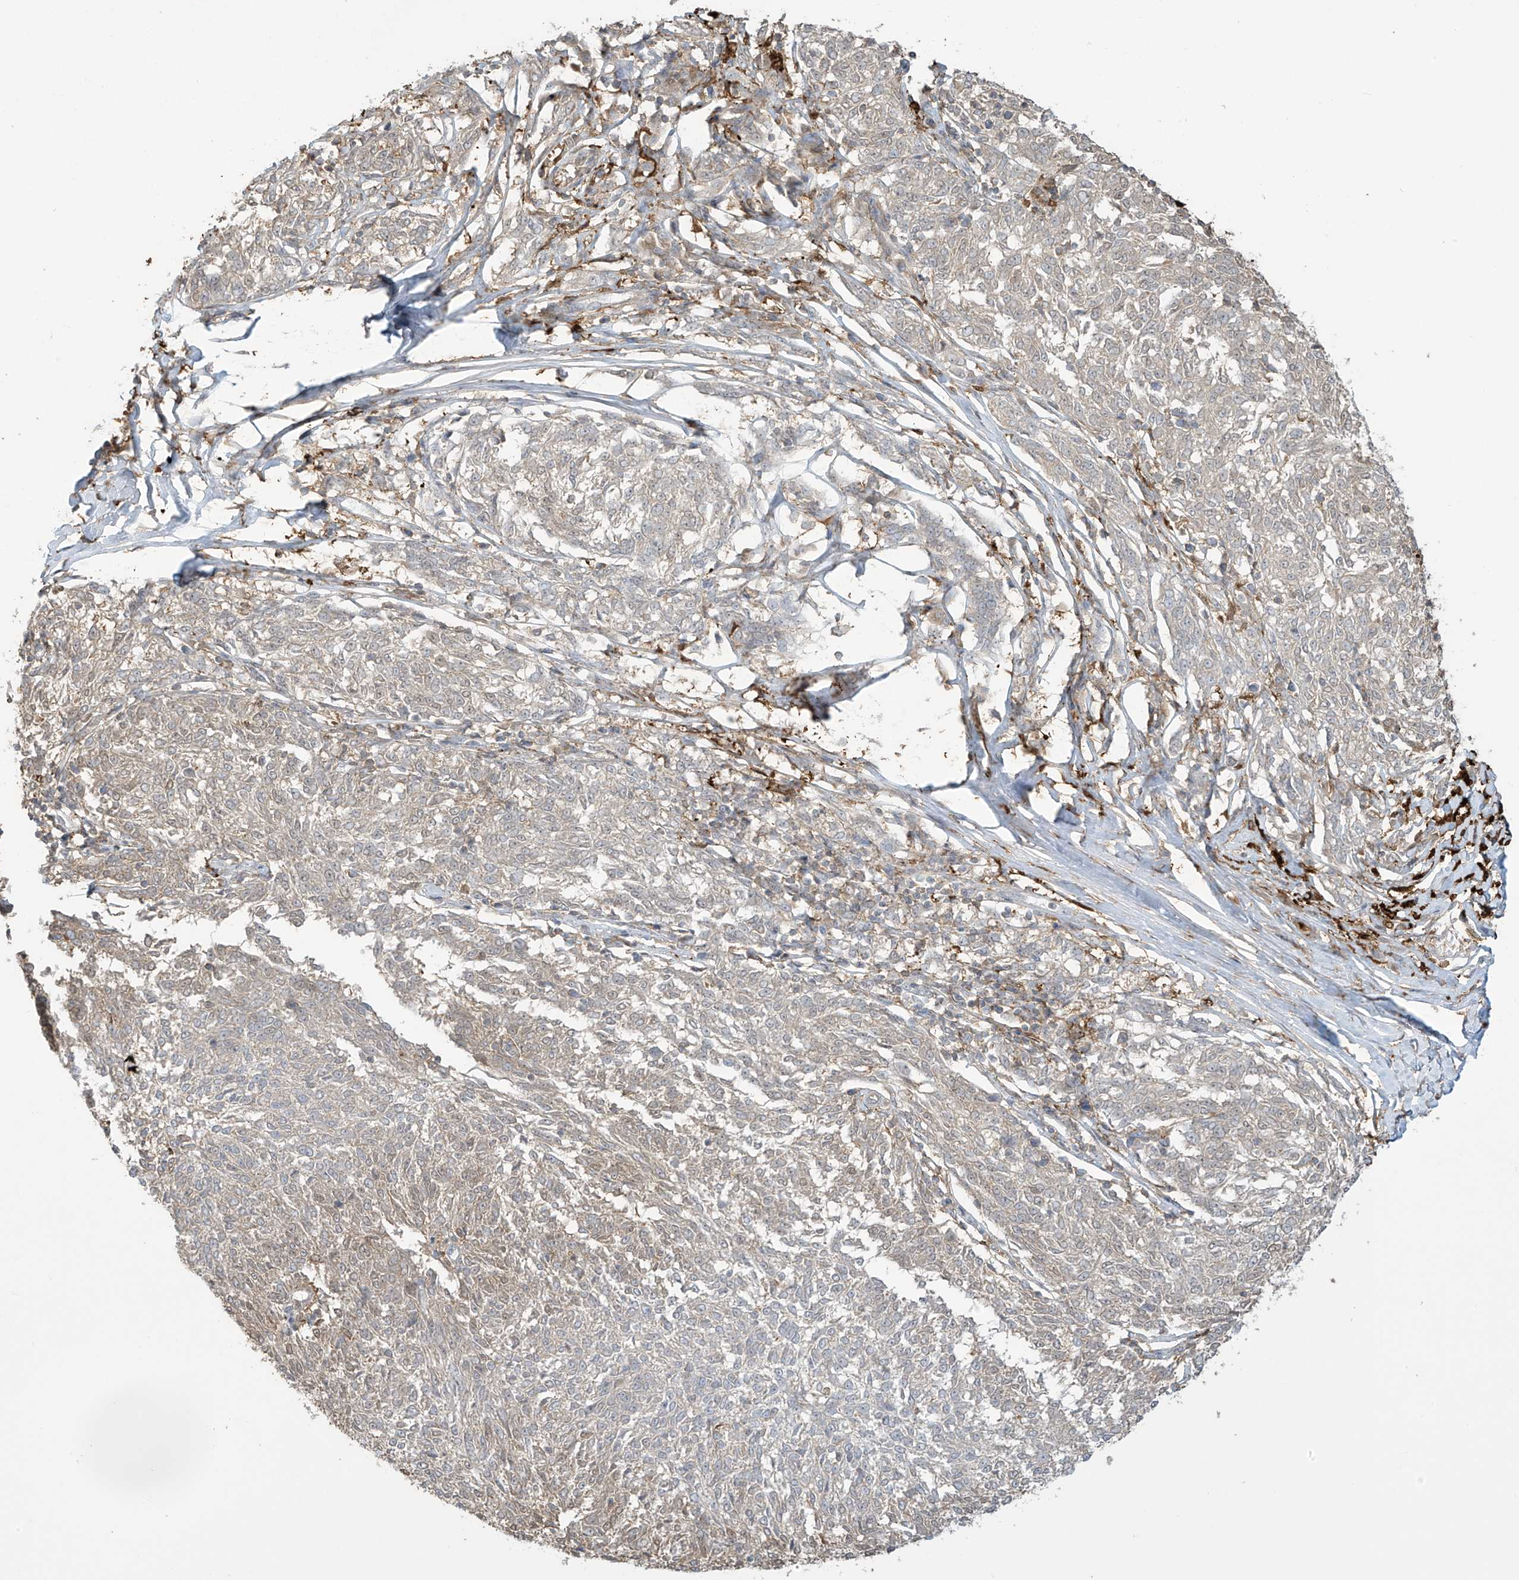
{"staining": {"intensity": "weak", "quantity": "<25%", "location": "cytoplasmic/membranous"}, "tissue": "melanoma", "cell_type": "Tumor cells", "image_type": "cancer", "snomed": [{"axis": "morphology", "description": "Malignant melanoma, NOS"}, {"axis": "topography", "description": "Skin"}], "caption": "DAB immunohistochemical staining of malignant melanoma demonstrates no significant staining in tumor cells.", "gene": "TAGAP", "patient": {"sex": "female", "age": 72}}